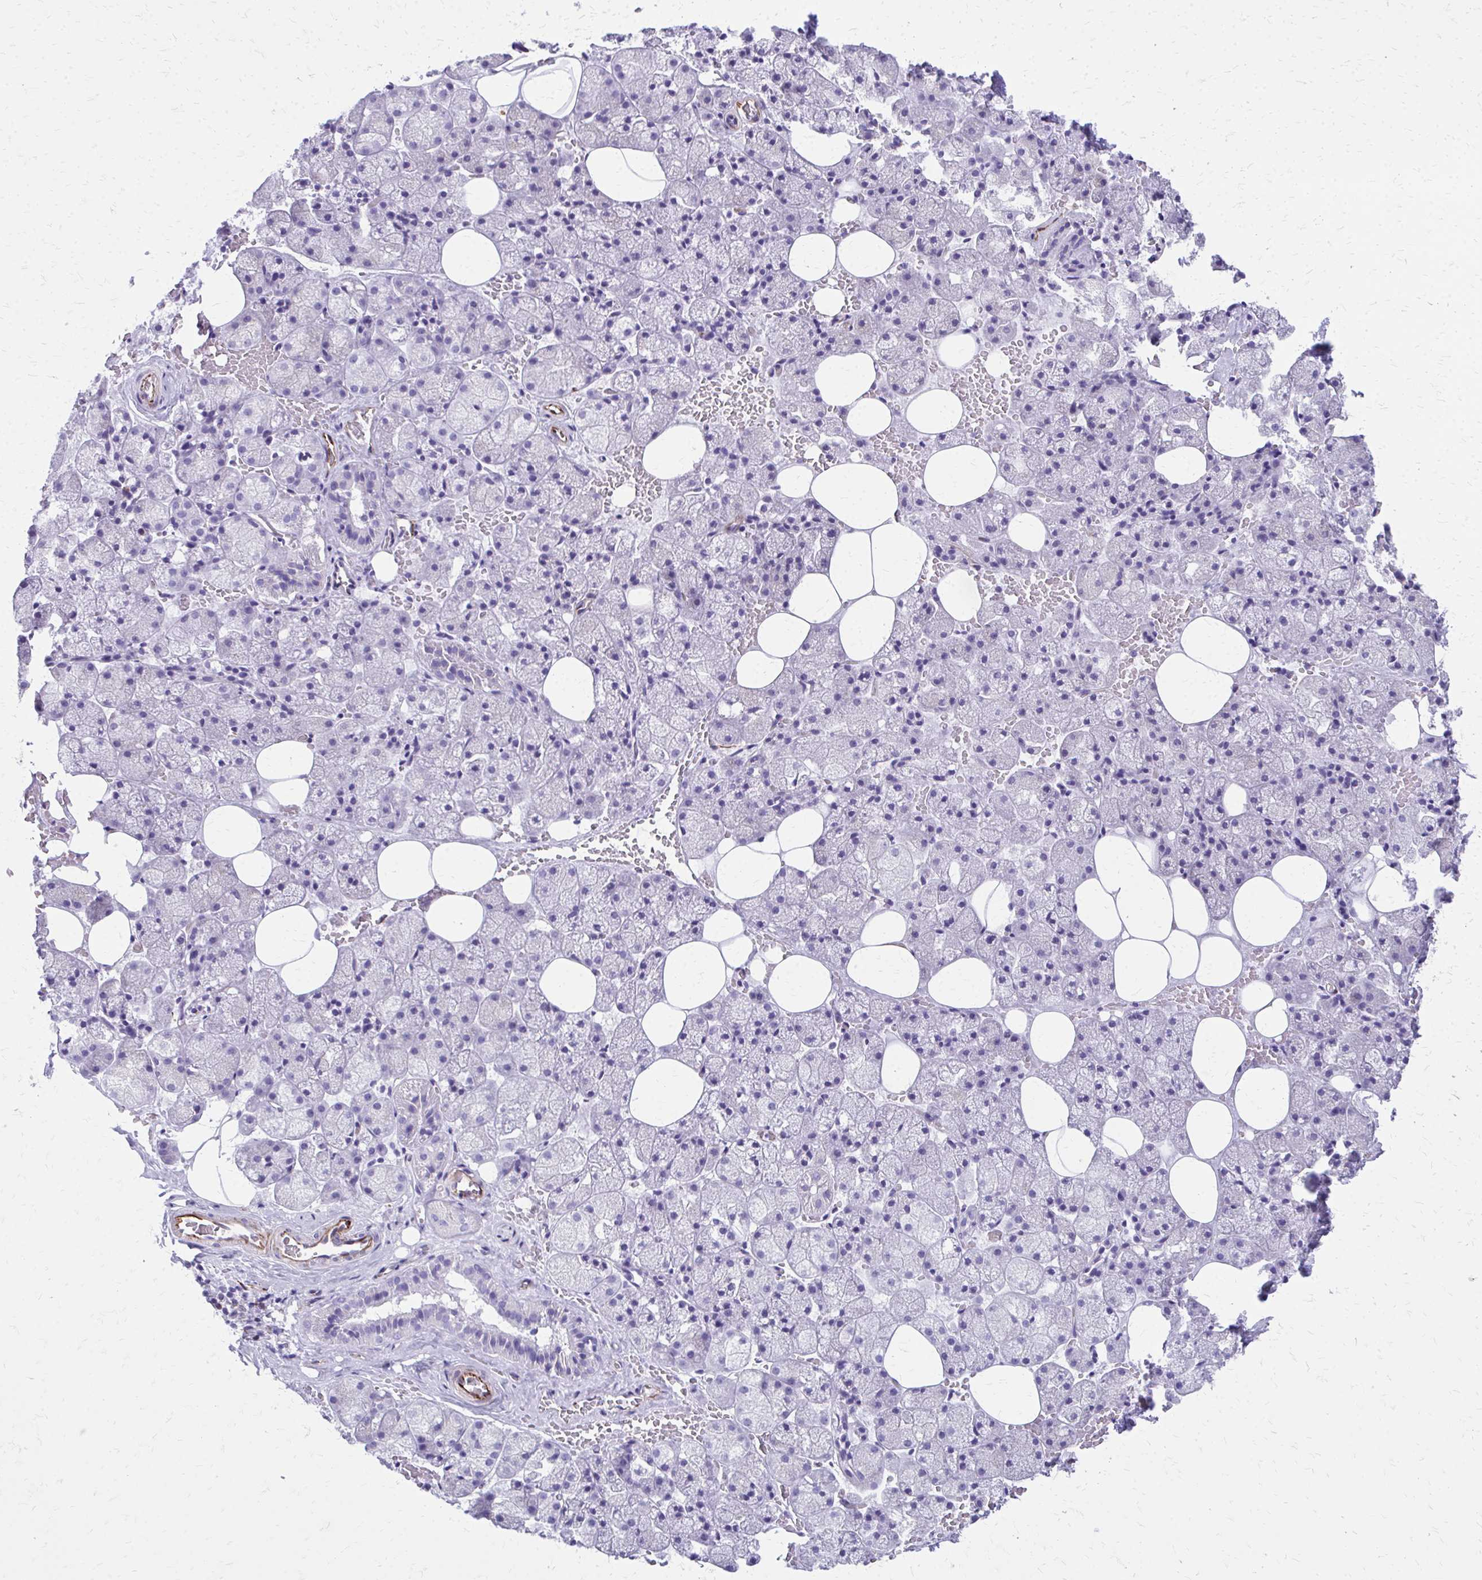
{"staining": {"intensity": "negative", "quantity": "none", "location": "none"}, "tissue": "salivary gland", "cell_type": "Glandular cells", "image_type": "normal", "snomed": [{"axis": "morphology", "description": "Normal tissue, NOS"}, {"axis": "topography", "description": "Salivary gland"}, {"axis": "topography", "description": "Peripheral nerve tissue"}], "caption": "Immunohistochemistry micrograph of unremarkable salivary gland stained for a protein (brown), which displays no expression in glandular cells. The staining is performed using DAB (3,3'-diaminobenzidine) brown chromogen with nuclei counter-stained in using hematoxylin.", "gene": "TRIM6", "patient": {"sex": "male", "age": 38}}